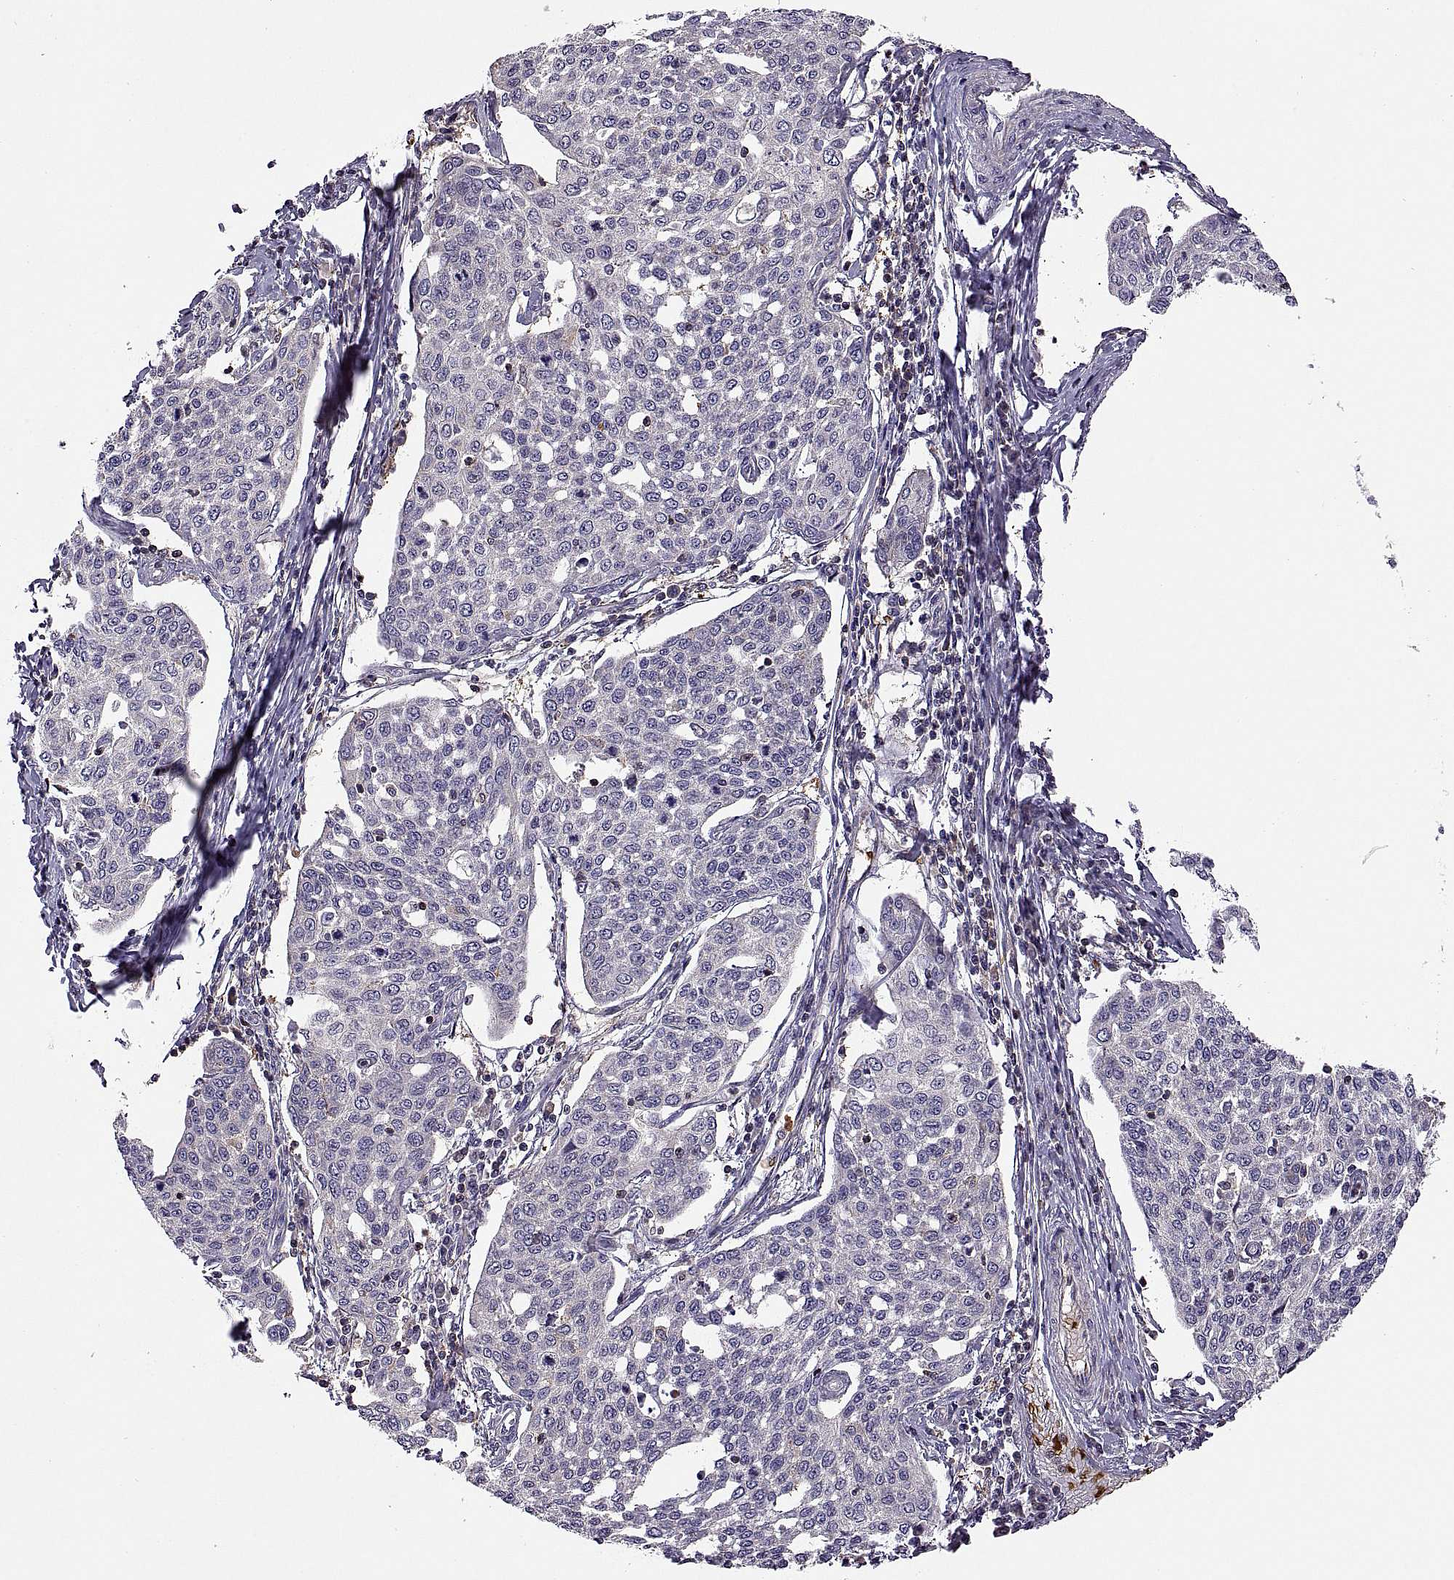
{"staining": {"intensity": "negative", "quantity": "none", "location": "none"}, "tissue": "cervical cancer", "cell_type": "Tumor cells", "image_type": "cancer", "snomed": [{"axis": "morphology", "description": "Squamous cell carcinoma, NOS"}, {"axis": "topography", "description": "Cervix"}], "caption": "Protein analysis of cervical cancer displays no significant positivity in tumor cells.", "gene": "SPATA32", "patient": {"sex": "female", "age": 34}}